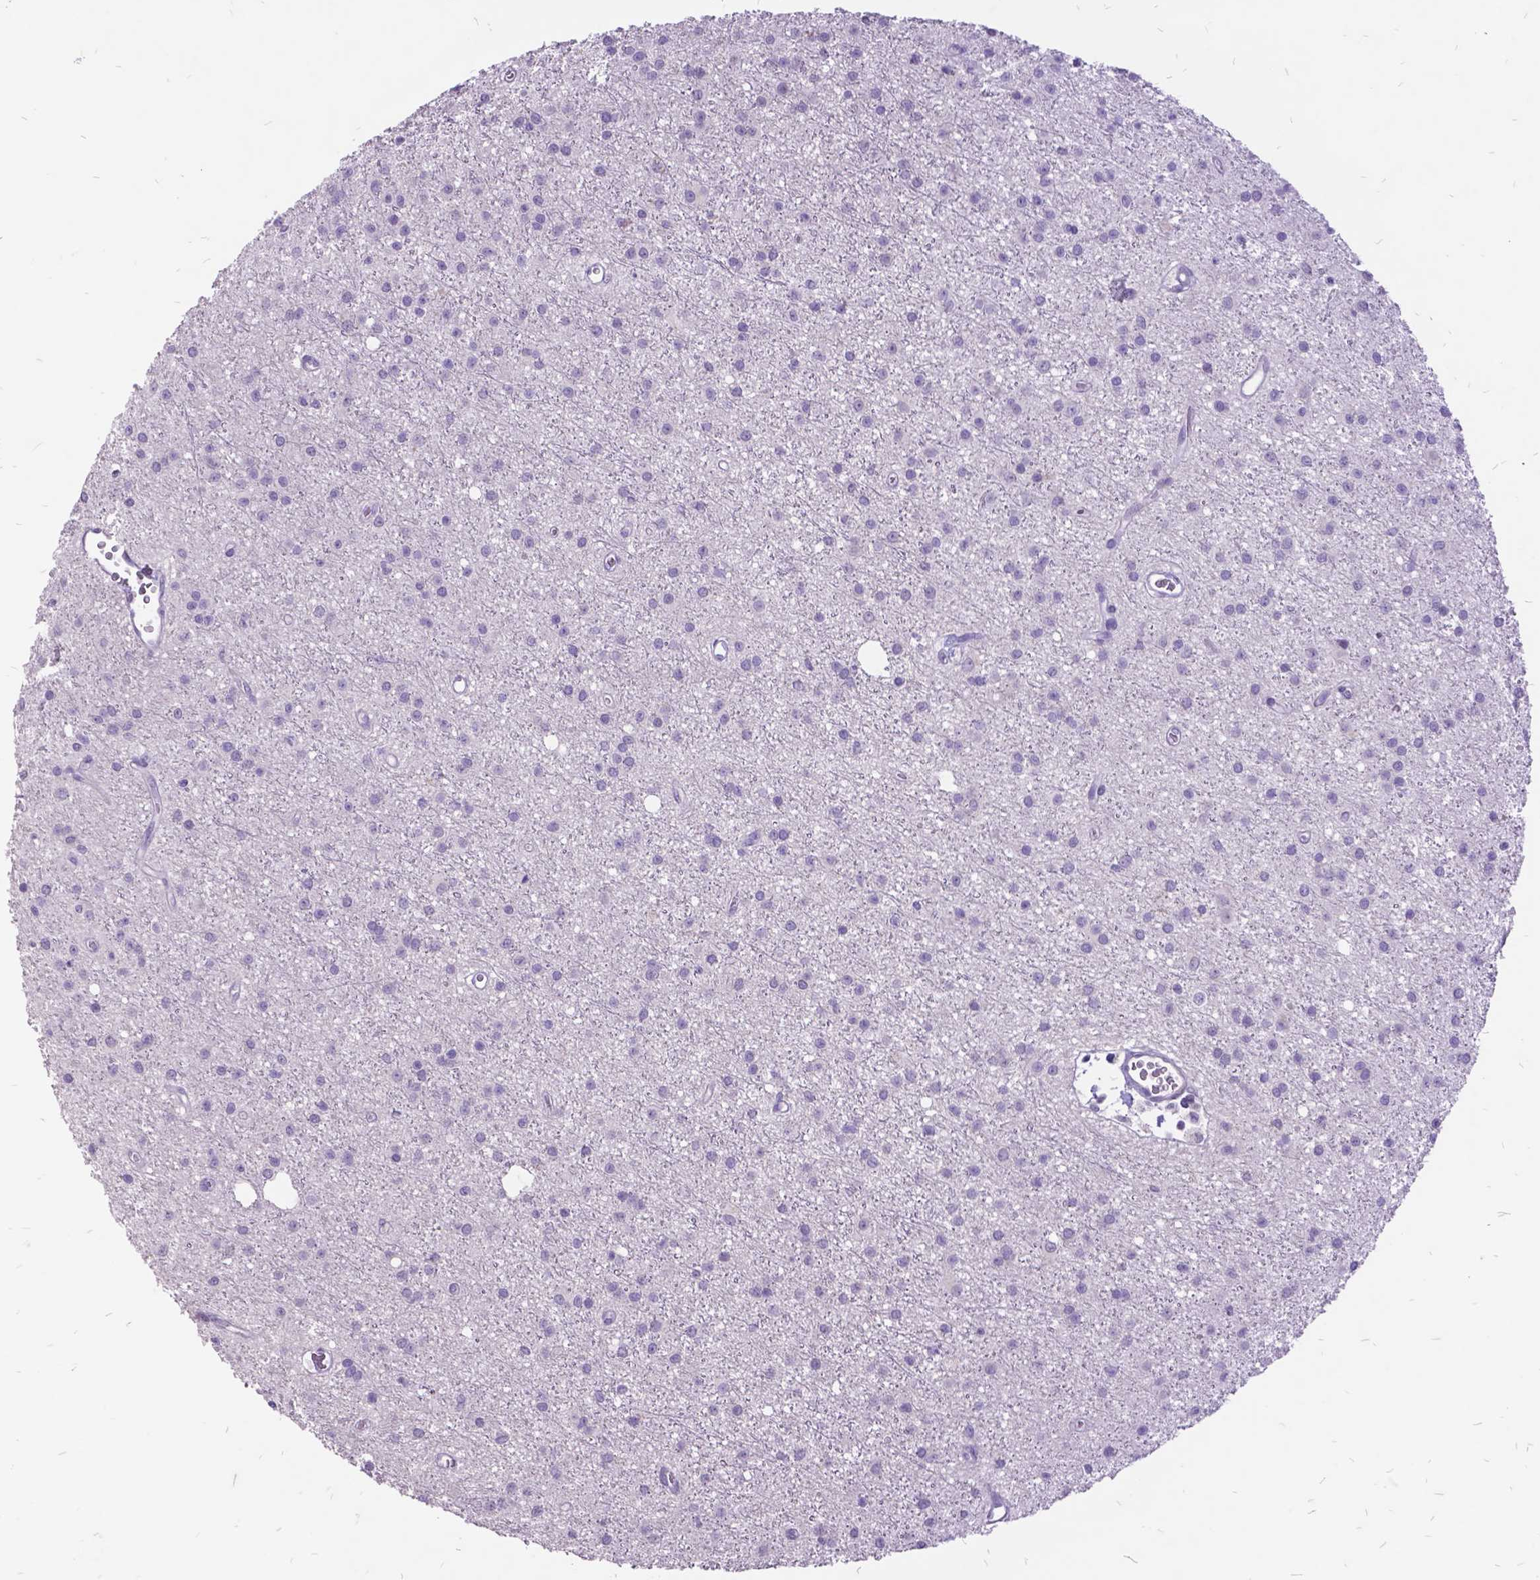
{"staining": {"intensity": "negative", "quantity": "none", "location": "none"}, "tissue": "glioma", "cell_type": "Tumor cells", "image_type": "cancer", "snomed": [{"axis": "morphology", "description": "Glioma, malignant, Low grade"}, {"axis": "topography", "description": "Brain"}], "caption": "IHC photomicrograph of human glioma stained for a protein (brown), which displays no positivity in tumor cells.", "gene": "ITGB6", "patient": {"sex": "male", "age": 27}}